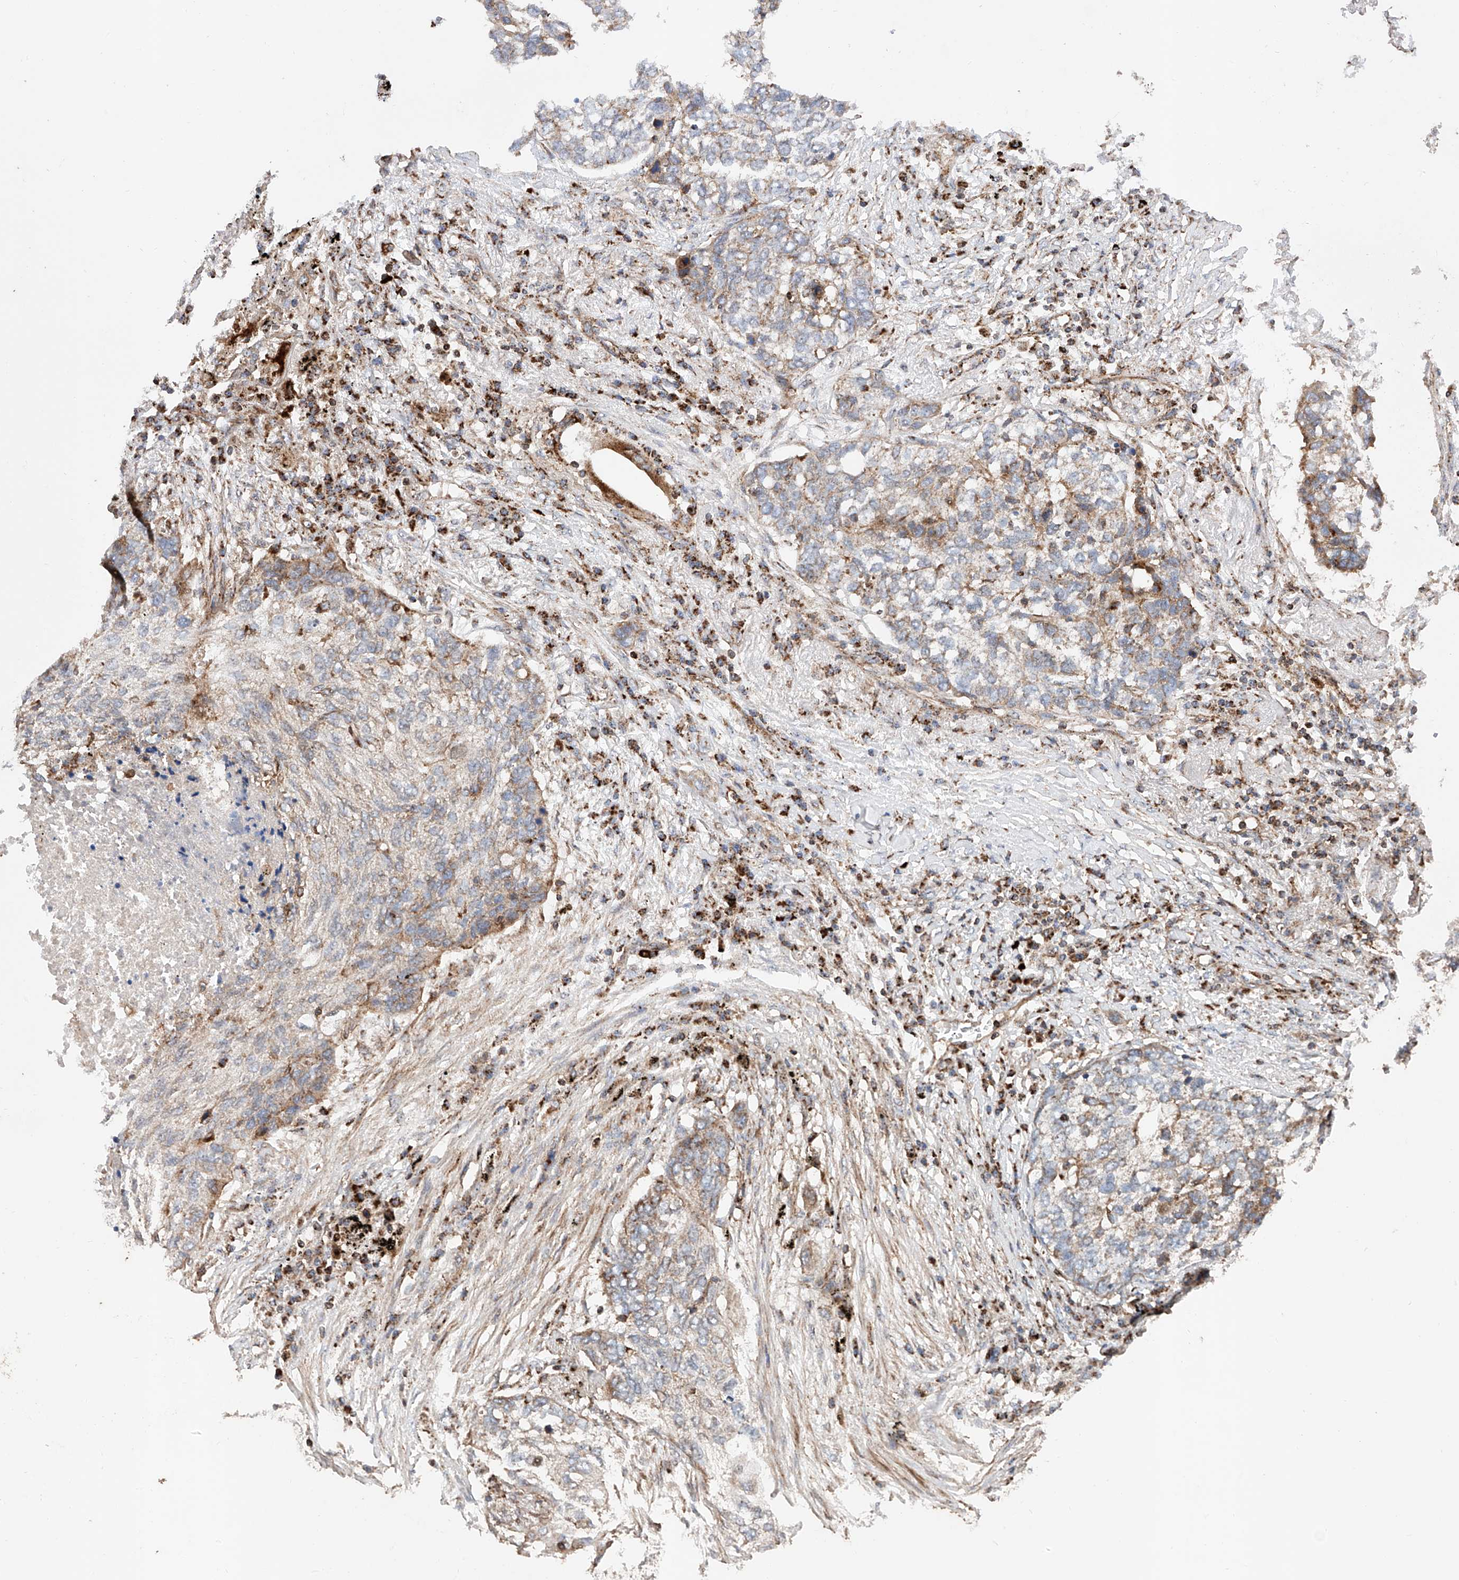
{"staining": {"intensity": "moderate", "quantity": "<25%", "location": "cytoplasmic/membranous"}, "tissue": "lung cancer", "cell_type": "Tumor cells", "image_type": "cancer", "snomed": [{"axis": "morphology", "description": "Squamous cell carcinoma, NOS"}, {"axis": "topography", "description": "Lung"}], "caption": "Squamous cell carcinoma (lung) stained with DAB (3,3'-diaminobenzidine) immunohistochemistry reveals low levels of moderate cytoplasmic/membranous positivity in approximately <25% of tumor cells.", "gene": "PISD", "patient": {"sex": "female", "age": 63}}